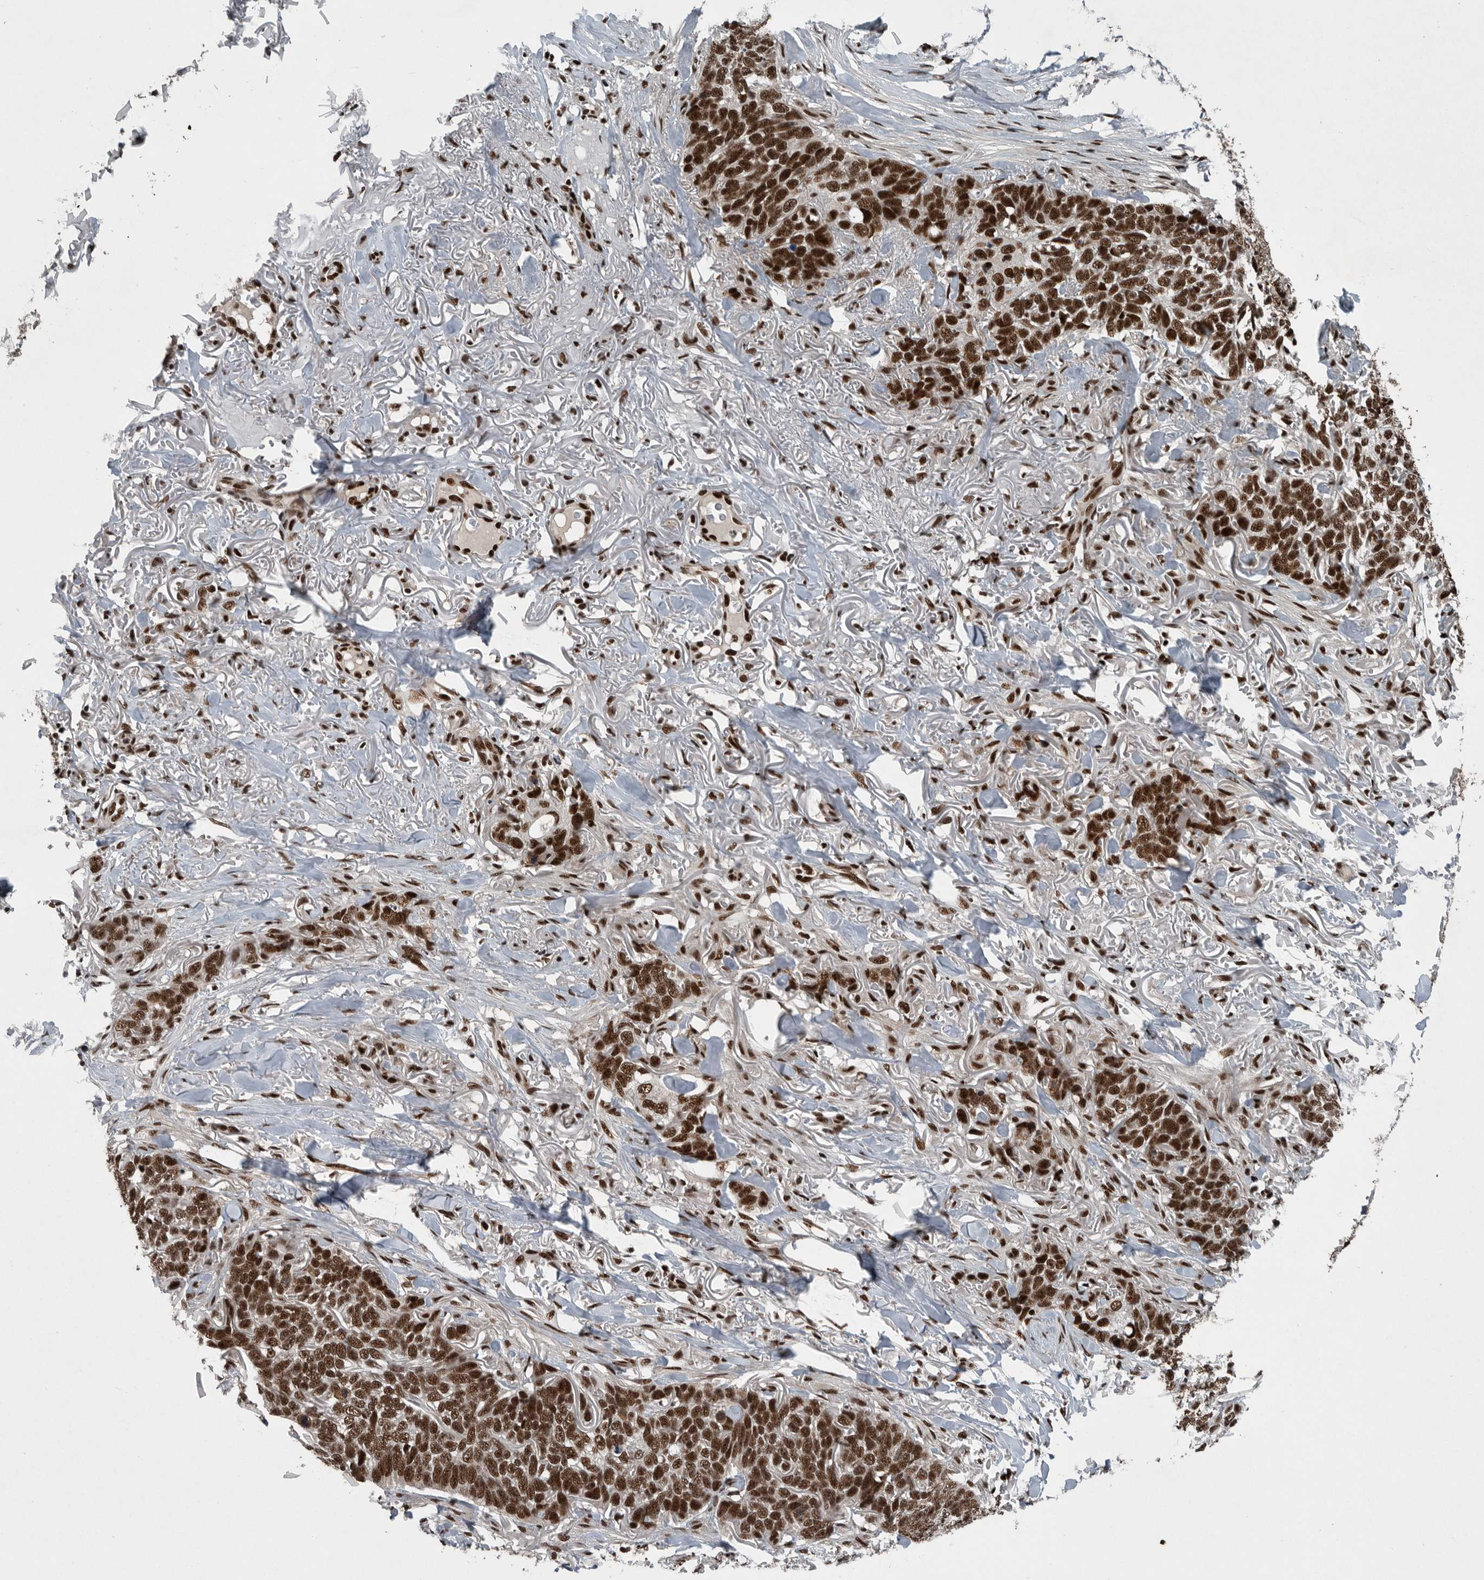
{"staining": {"intensity": "strong", "quantity": ">75%", "location": "nuclear"}, "tissue": "skin cancer", "cell_type": "Tumor cells", "image_type": "cancer", "snomed": [{"axis": "morphology", "description": "Normal tissue, NOS"}, {"axis": "morphology", "description": "Basal cell carcinoma"}, {"axis": "topography", "description": "Skin"}], "caption": "Immunohistochemistry of human skin cancer (basal cell carcinoma) displays high levels of strong nuclear positivity in about >75% of tumor cells. (brown staining indicates protein expression, while blue staining denotes nuclei).", "gene": "SENP7", "patient": {"sex": "male", "age": 77}}